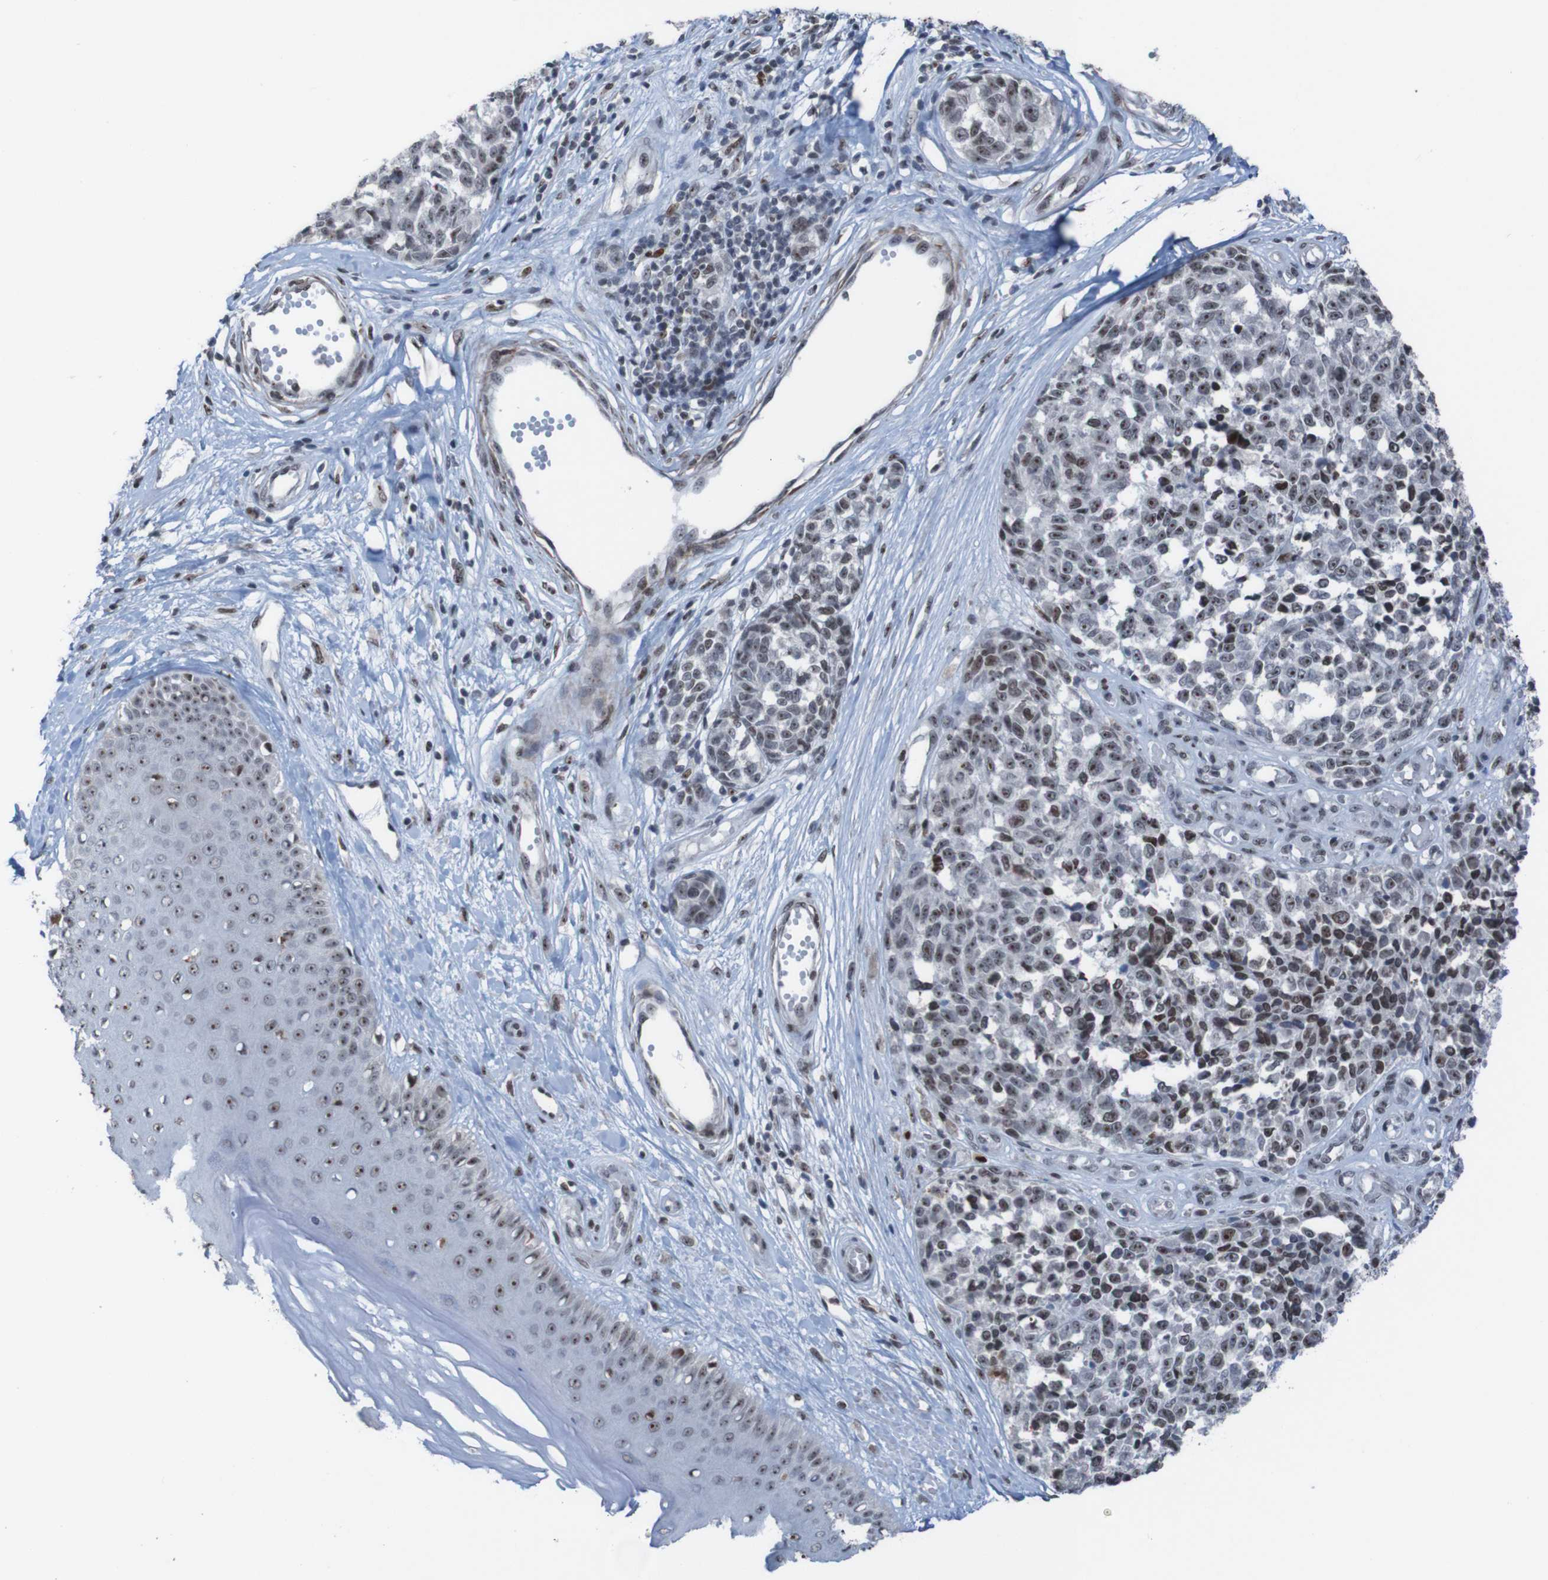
{"staining": {"intensity": "moderate", "quantity": ">75%", "location": "nuclear"}, "tissue": "melanoma", "cell_type": "Tumor cells", "image_type": "cancer", "snomed": [{"axis": "morphology", "description": "Malignant melanoma, NOS"}, {"axis": "topography", "description": "Skin"}], "caption": "Human malignant melanoma stained with a protein marker reveals moderate staining in tumor cells.", "gene": "PHF2", "patient": {"sex": "female", "age": 64}}